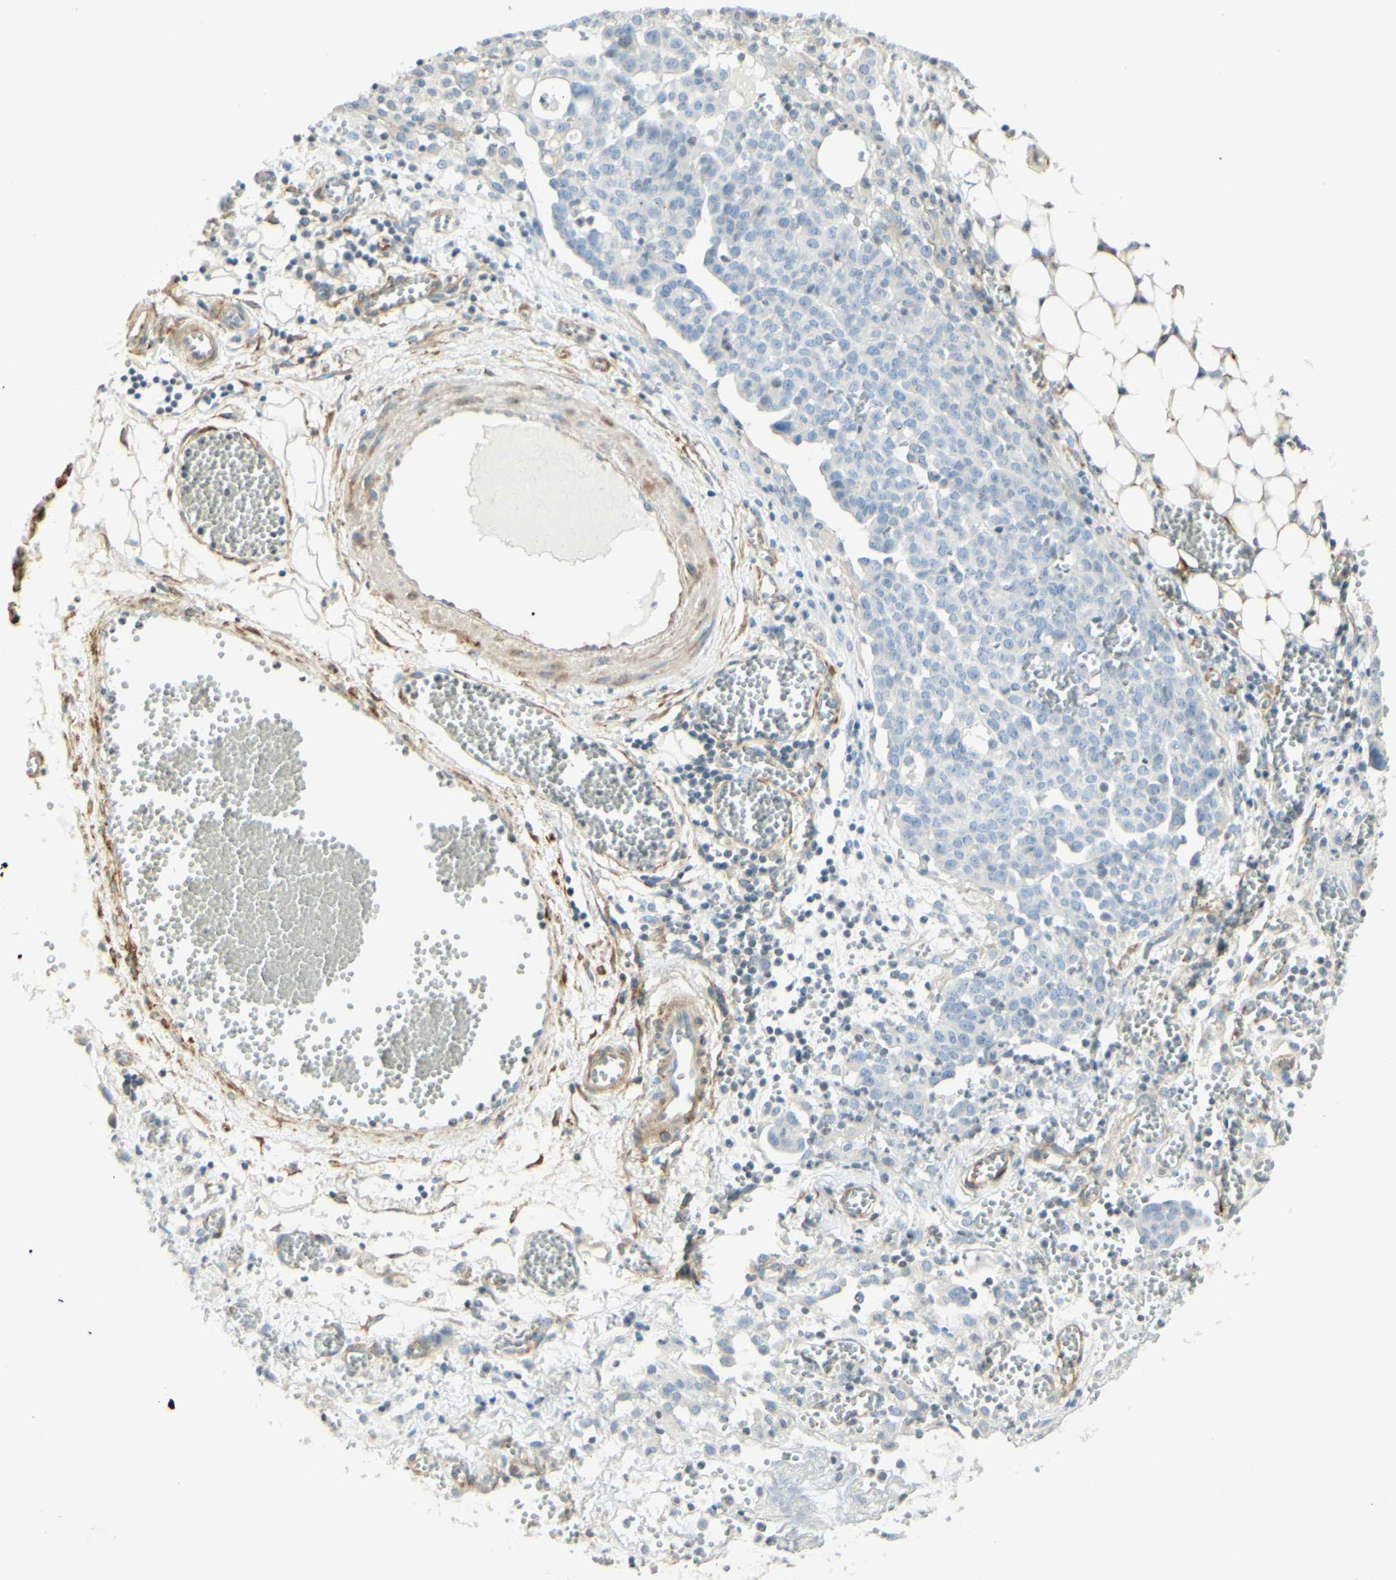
{"staining": {"intensity": "negative", "quantity": "none", "location": "none"}, "tissue": "ovarian cancer", "cell_type": "Tumor cells", "image_type": "cancer", "snomed": [{"axis": "morphology", "description": "Cystadenocarcinoma, serous, NOS"}, {"axis": "topography", "description": "Soft tissue"}, {"axis": "topography", "description": "Ovary"}], "caption": "This histopathology image is of ovarian cancer stained with immunohistochemistry to label a protein in brown with the nuclei are counter-stained blue. There is no positivity in tumor cells.", "gene": "MAP1B", "patient": {"sex": "female", "age": 57}}